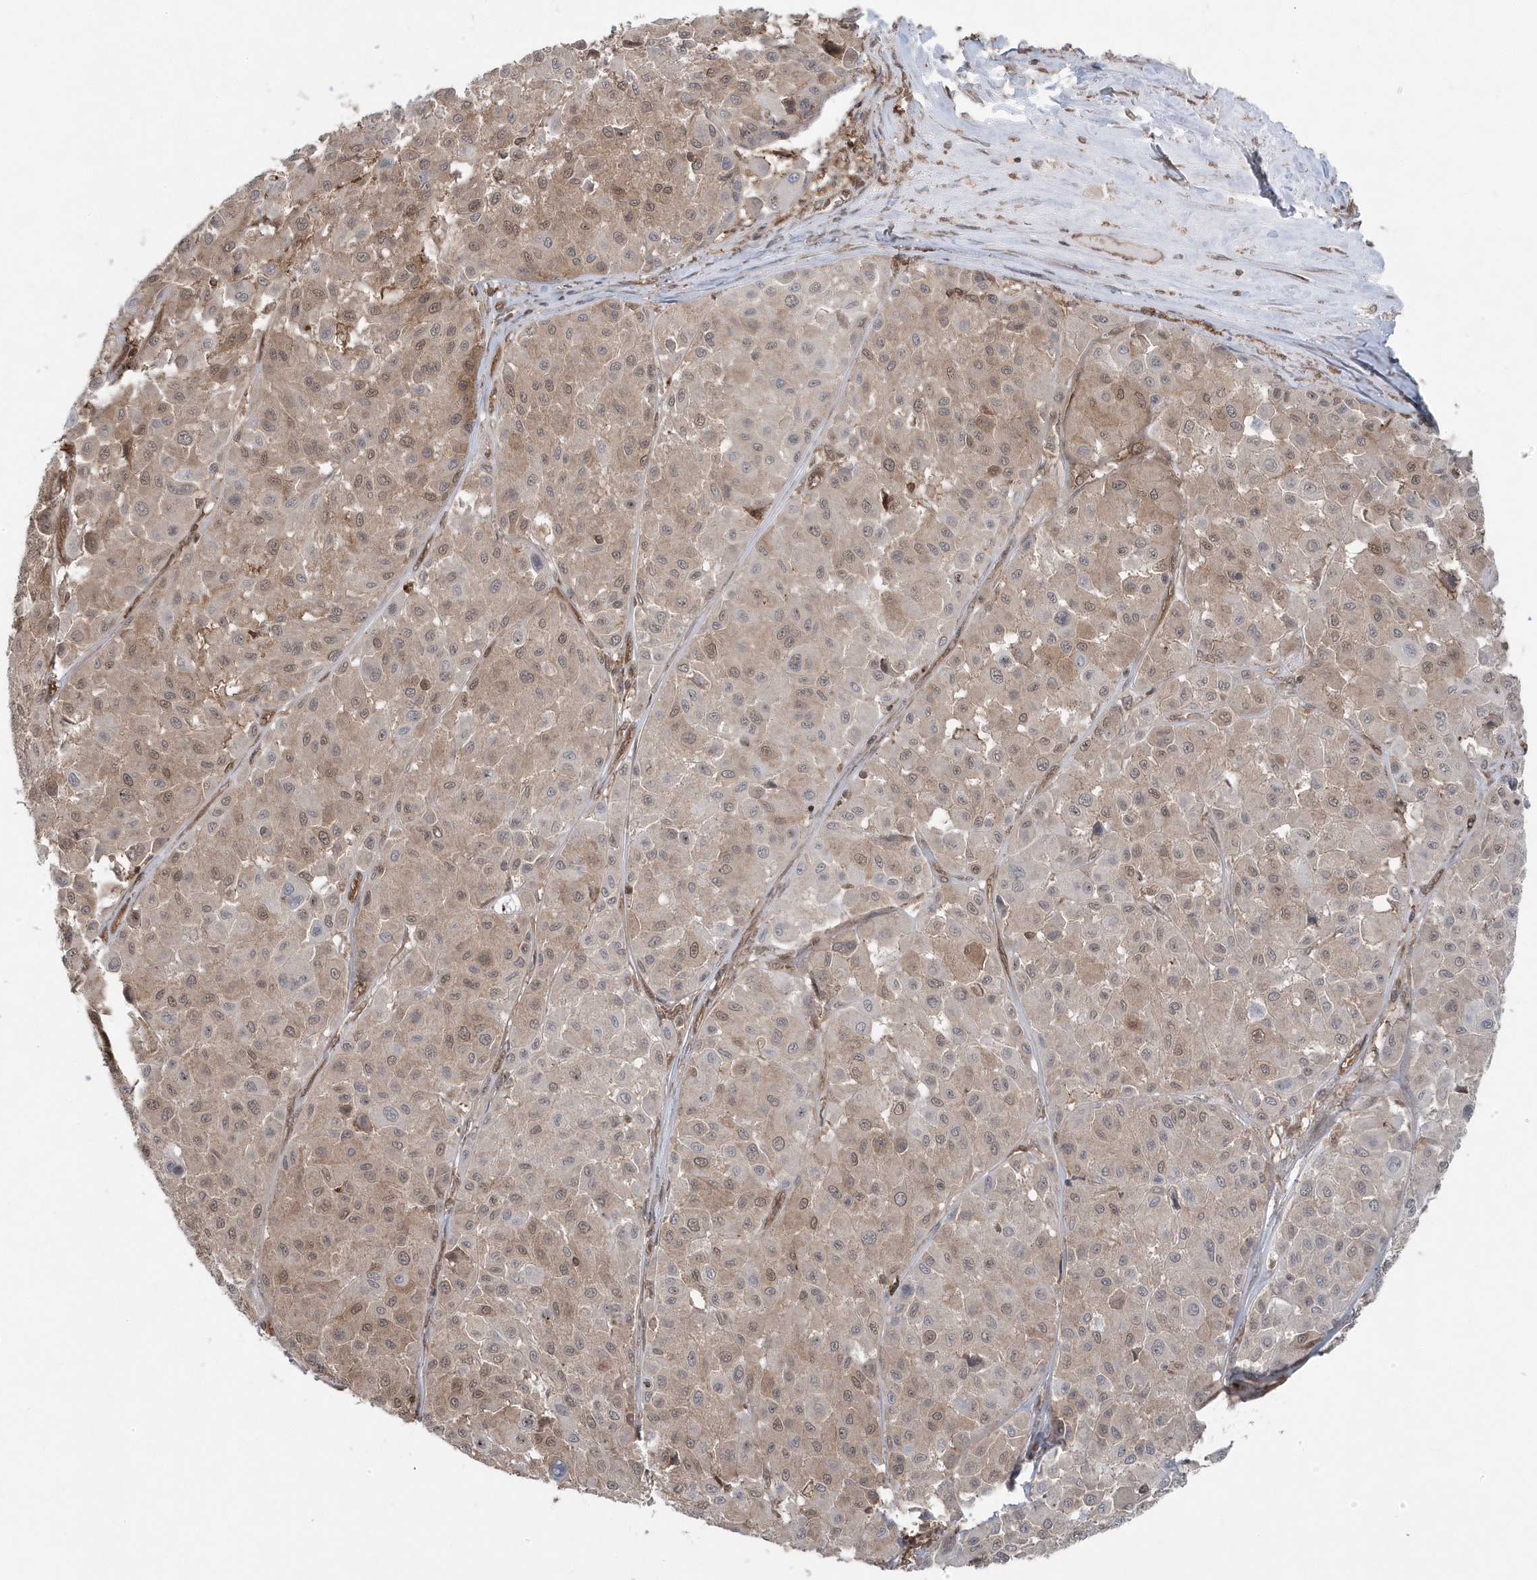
{"staining": {"intensity": "weak", "quantity": "<25%", "location": "cytoplasmic/membranous"}, "tissue": "melanoma", "cell_type": "Tumor cells", "image_type": "cancer", "snomed": [{"axis": "morphology", "description": "Malignant melanoma, Metastatic site"}, {"axis": "topography", "description": "Soft tissue"}], "caption": "Immunohistochemistry histopathology image of melanoma stained for a protein (brown), which shows no positivity in tumor cells.", "gene": "MAPK1IP1L", "patient": {"sex": "male", "age": 41}}